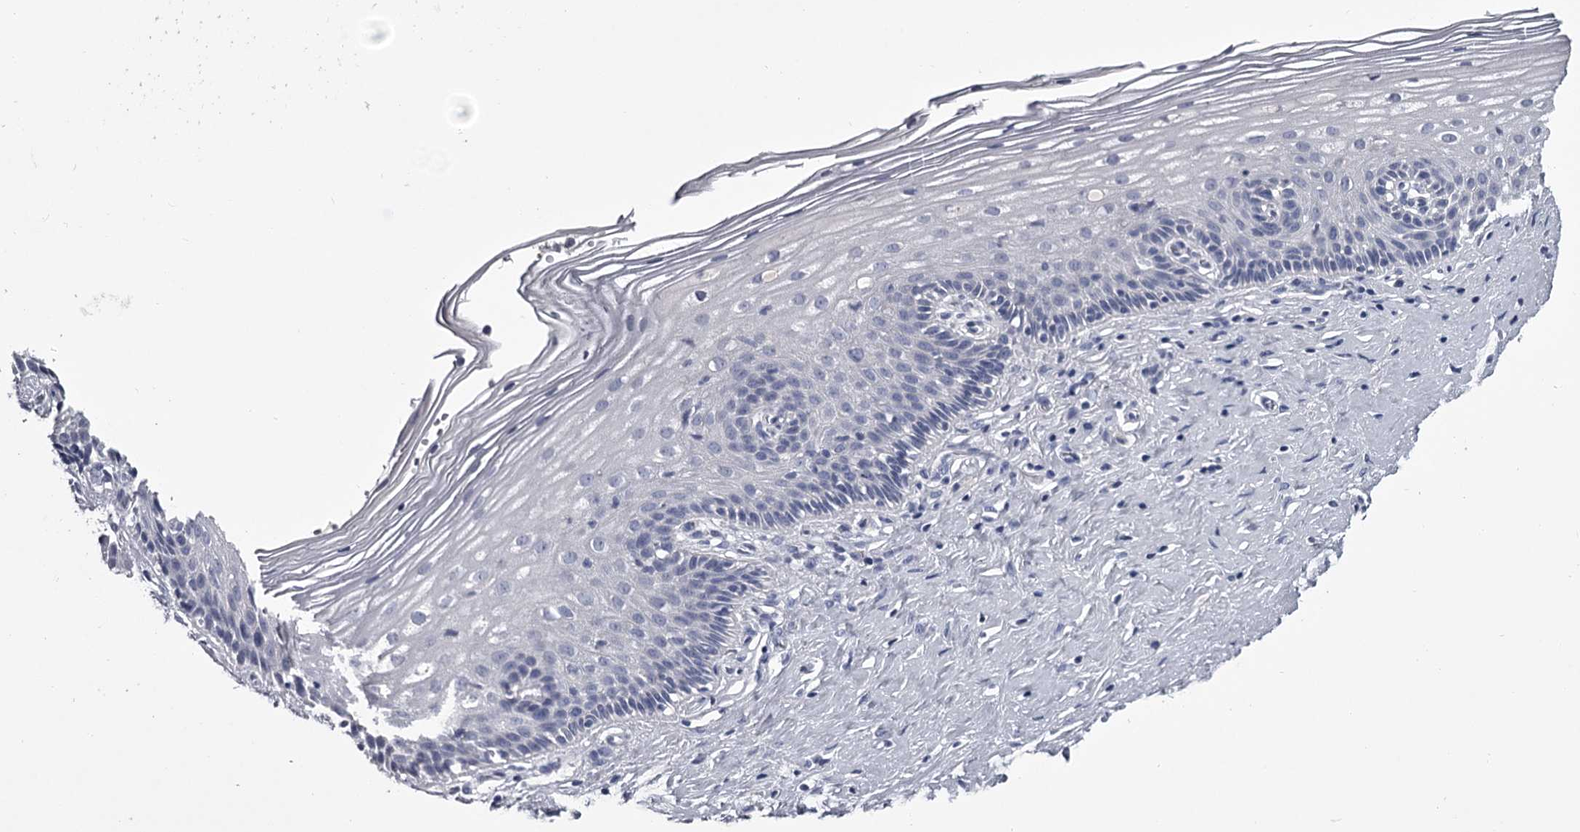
{"staining": {"intensity": "negative", "quantity": "none", "location": "none"}, "tissue": "cervix", "cell_type": "Glandular cells", "image_type": "normal", "snomed": [{"axis": "morphology", "description": "Normal tissue, NOS"}, {"axis": "topography", "description": "Cervix"}], "caption": "There is no significant staining in glandular cells of cervix. (DAB immunohistochemistry (IHC) visualized using brightfield microscopy, high magnification).", "gene": "DAO", "patient": {"sex": "female", "age": 33}}